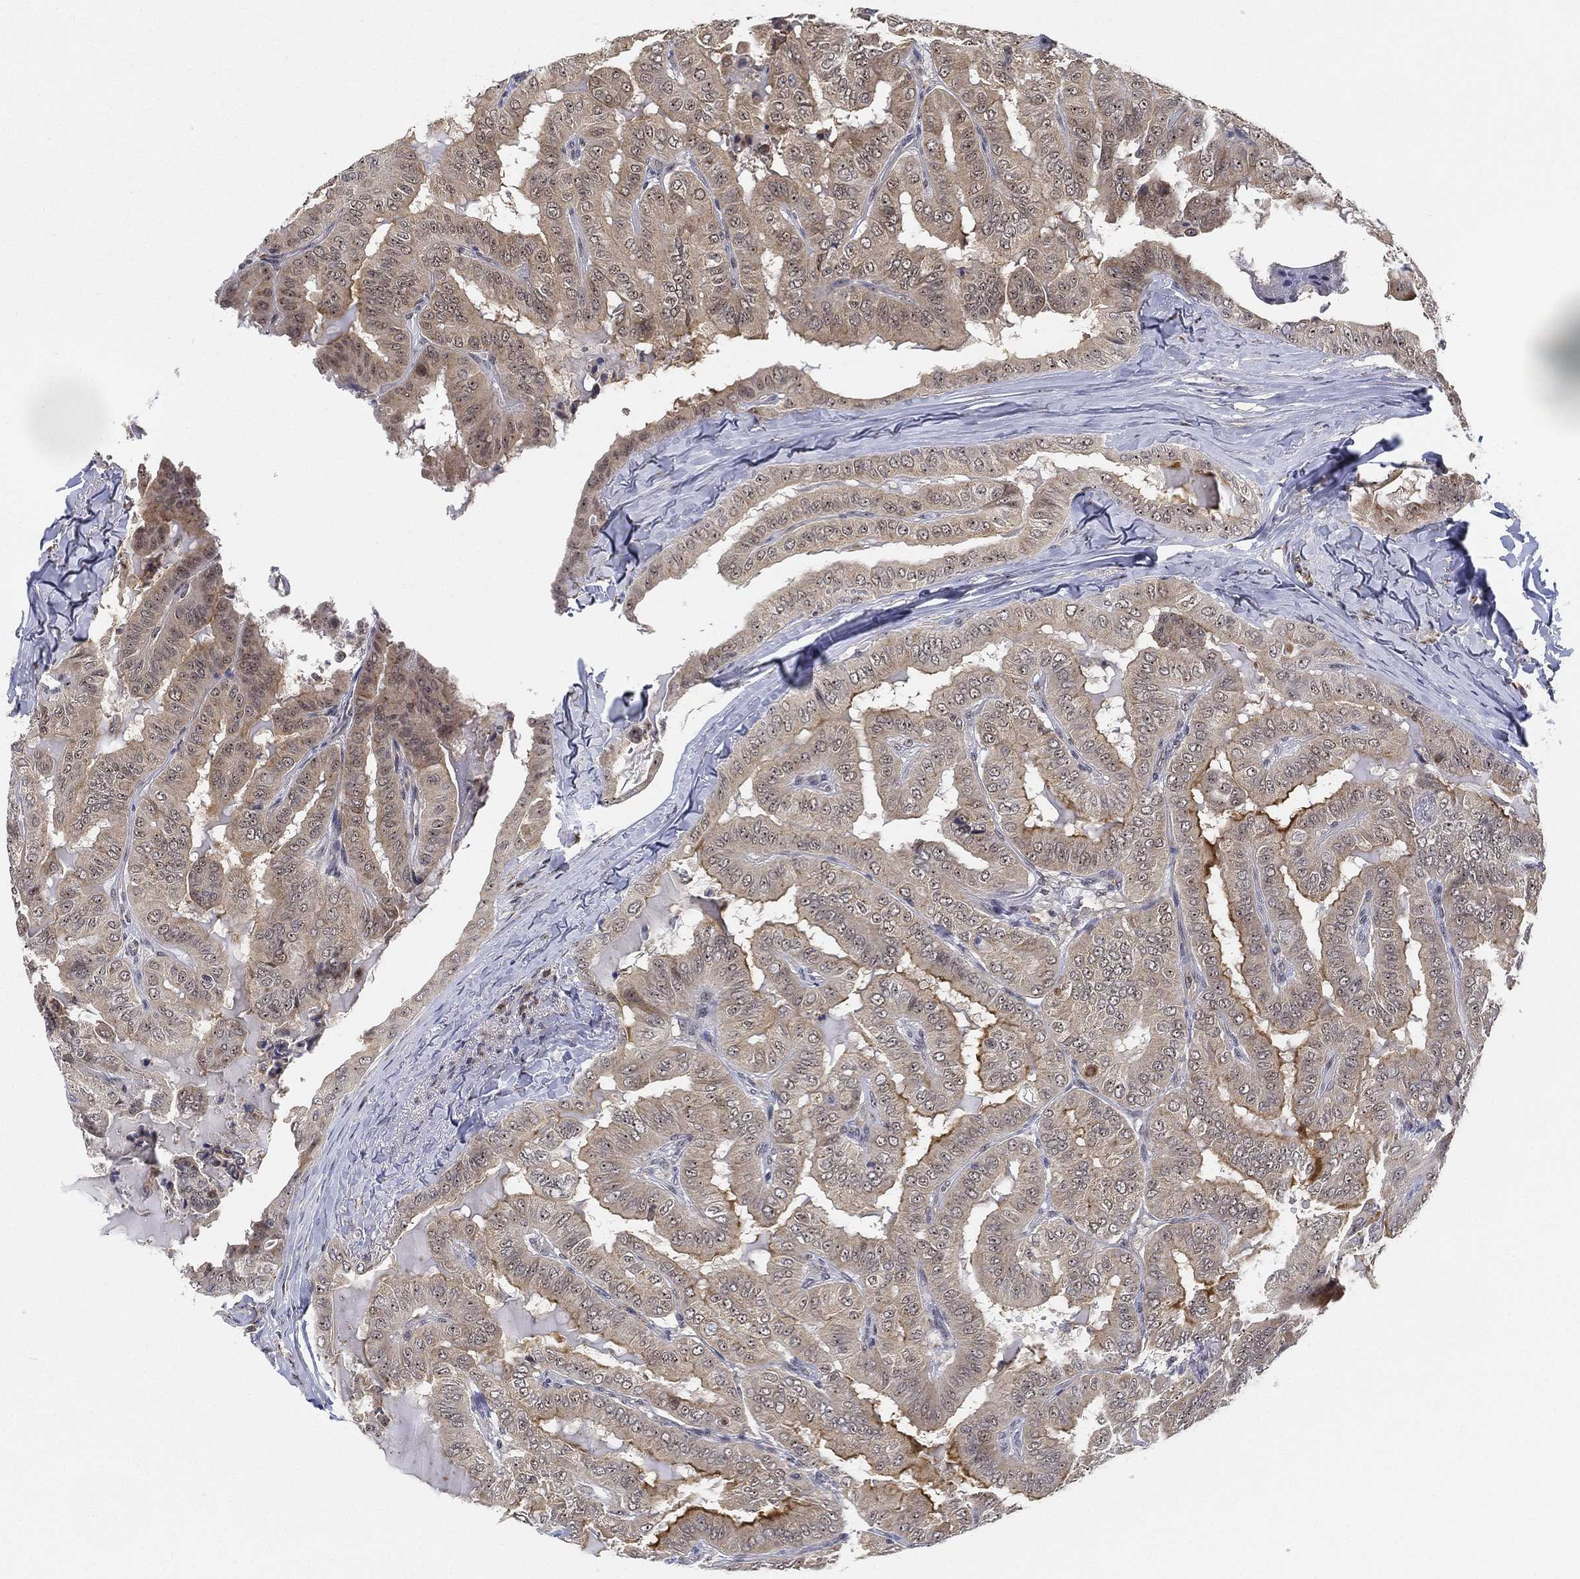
{"staining": {"intensity": "weak", "quantity": "25%-75%", "location": "cytoplasmic/membranous"}, "tissue": "thyroid cancer", "cell_type": "Tumor cells", "image_type": "cancer", "snomed": [{"axis": "morphology", "description": "Papillary adenocarcinoma, NOS"}, {"axis": "topography", "description": "Thyroid gland"}], "caption": "Protein expression analysis of thyroid cancer shows weak cytoplasmic/membranous positivity in about 25%-75% of tumor cells.", "gene": "PPP1R16B", "patient": {"sex": "female", "age": 68}}